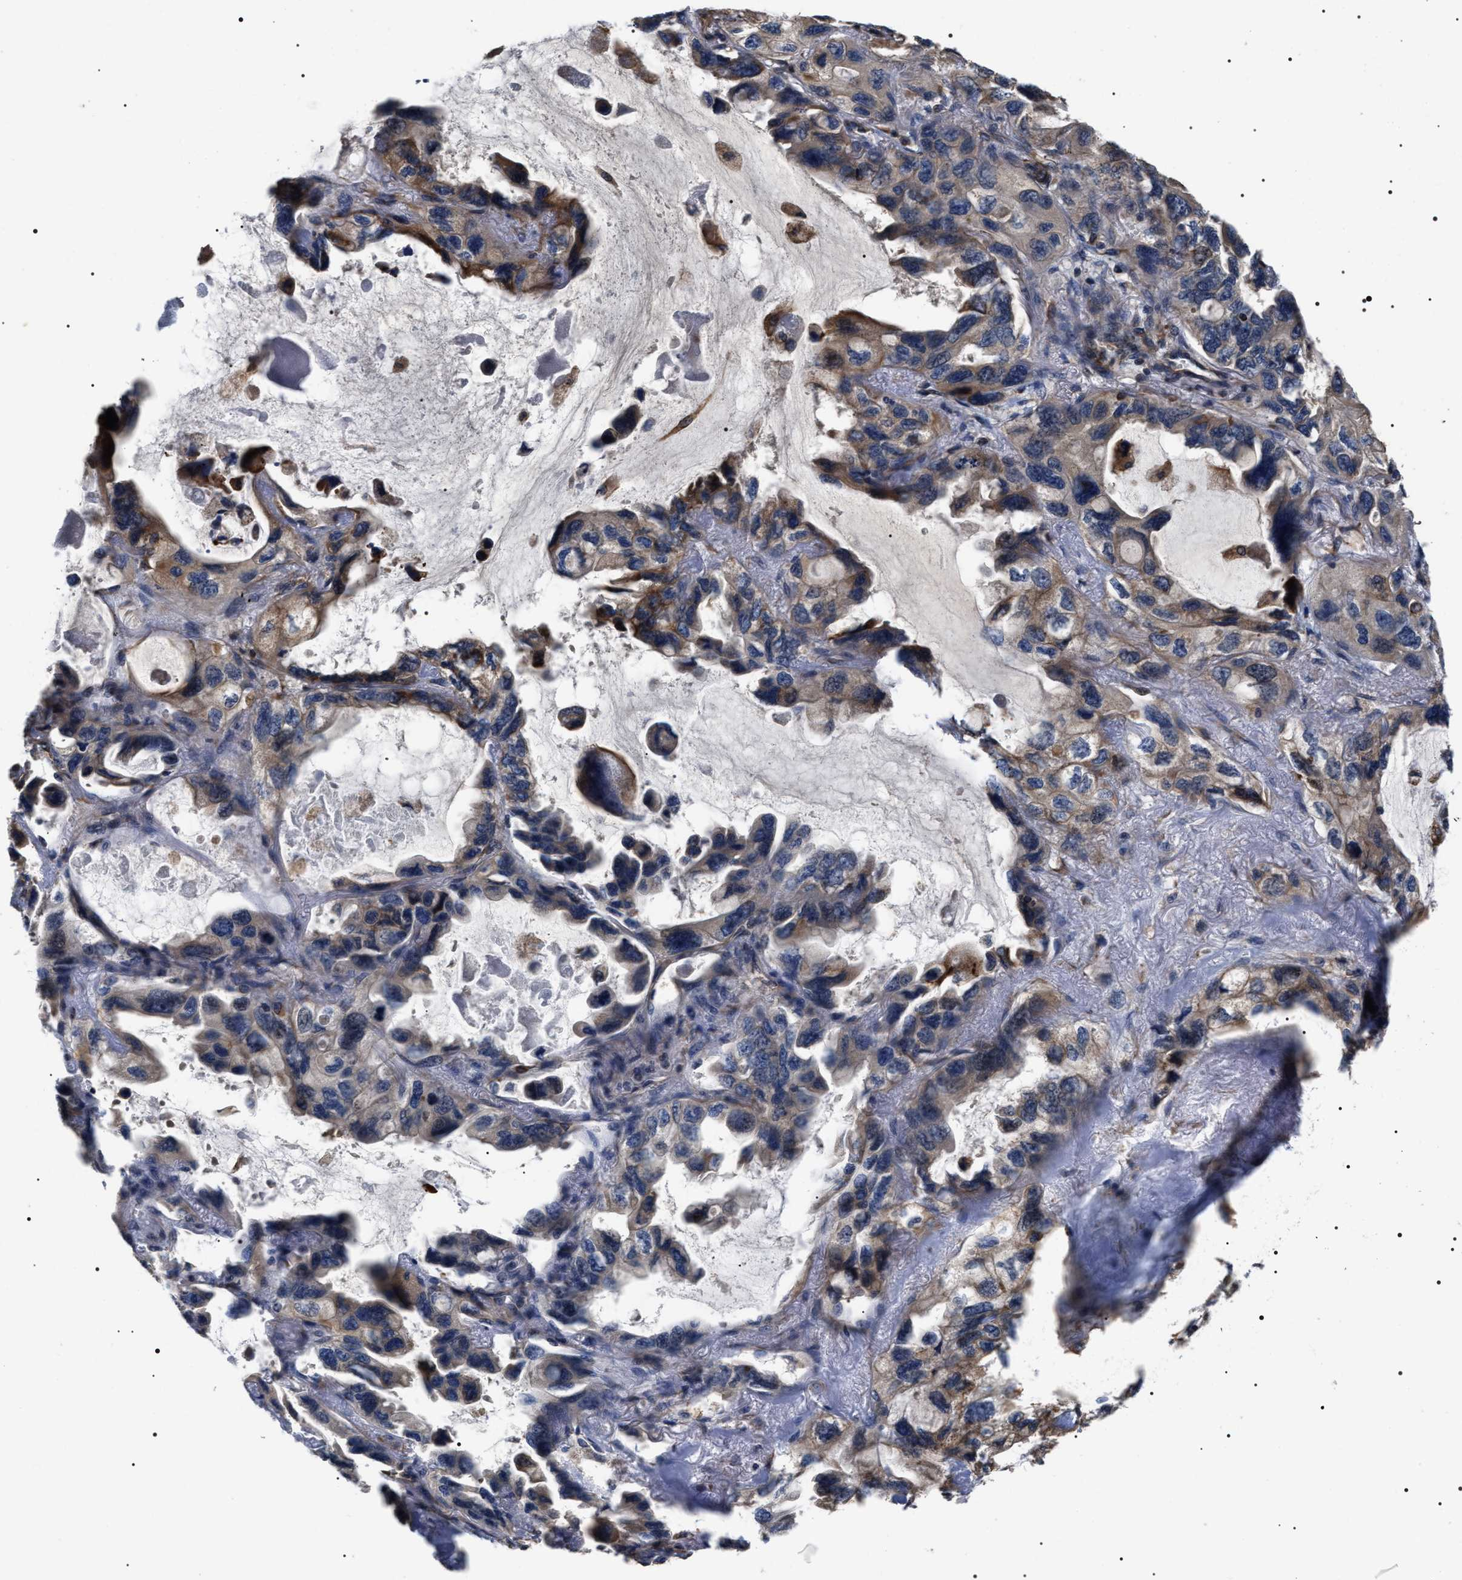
{"staining": {"intensity": "moderate", "quantity": "25%-75%", "location": "cytoplasmic/membranous"}, "tissue": "lung cancer", "cell_type": "Tumor cells", "image_type": "cancer", "snomed": [{"axis": "morphology", "description": "Squamous cell carcinoma, NOS"}, {"axis": "topography", "description": "Lung"}], "caption": "Protein staining shows moderate cytoplasmic/membranous positivity in about 25%-75% of tumor cells in lung cancer. (Brightfield microscopy of DAB IHC at high magnification).", "gene": "TSPAN33", "patient": {"sex": "female", "age": 73}}